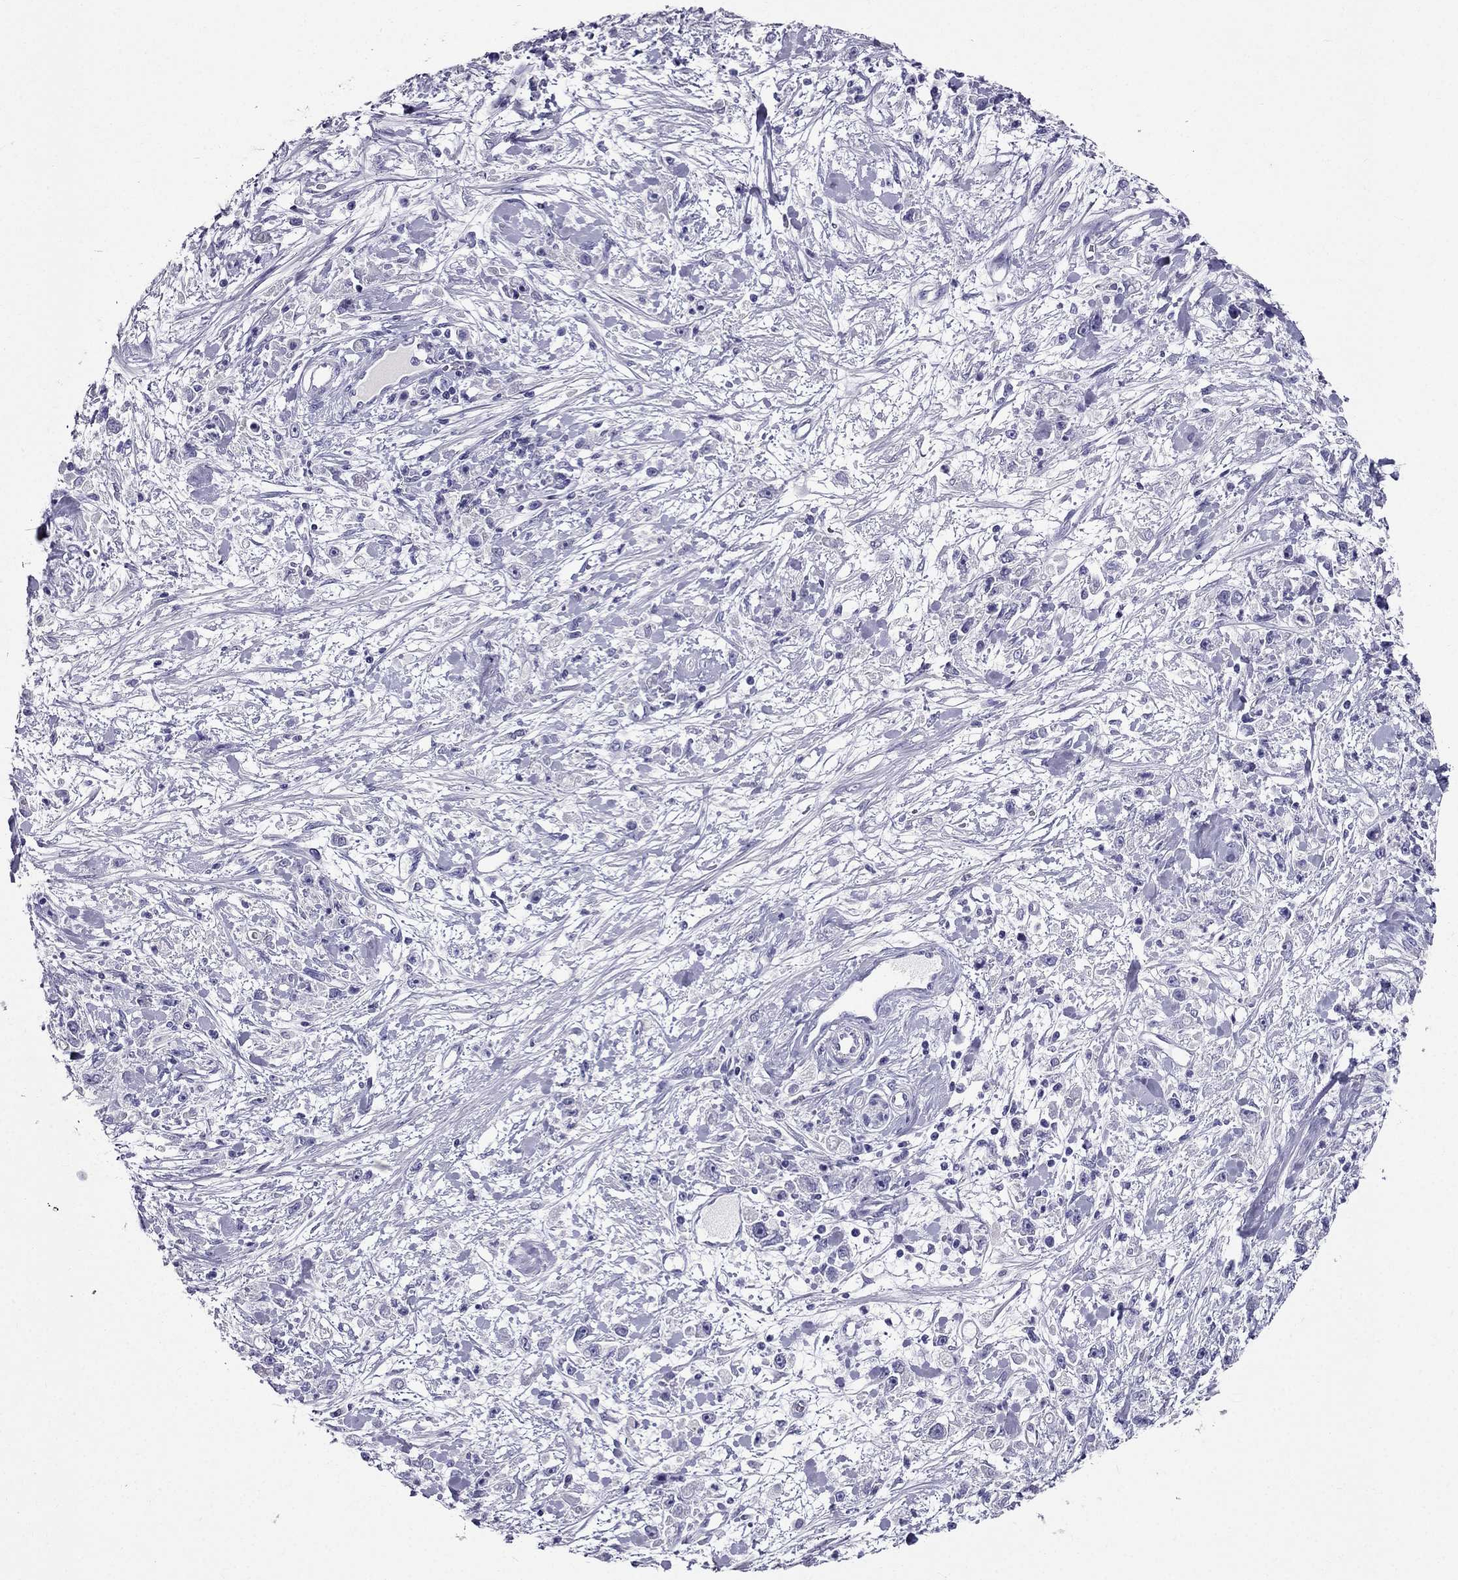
{"staining": {"intensity": "negative", "quantity": "none", "location": "none"}, "tissue": "stomach cancer", "cell_type": "Tumor cells", "image_type": "cancer", "snomed": [{"axis": "morphology", "description": "Adenocarcinoma, NOS"}, {"axis": "topography", "description": "Stomach"}], "caption": "Immunohistochemistry of human stomach adenocarcinoma demonstrates no positivity in tumor cells.", "gene": "ZNF541", "patient": {"sex": "female", "age": 59}}